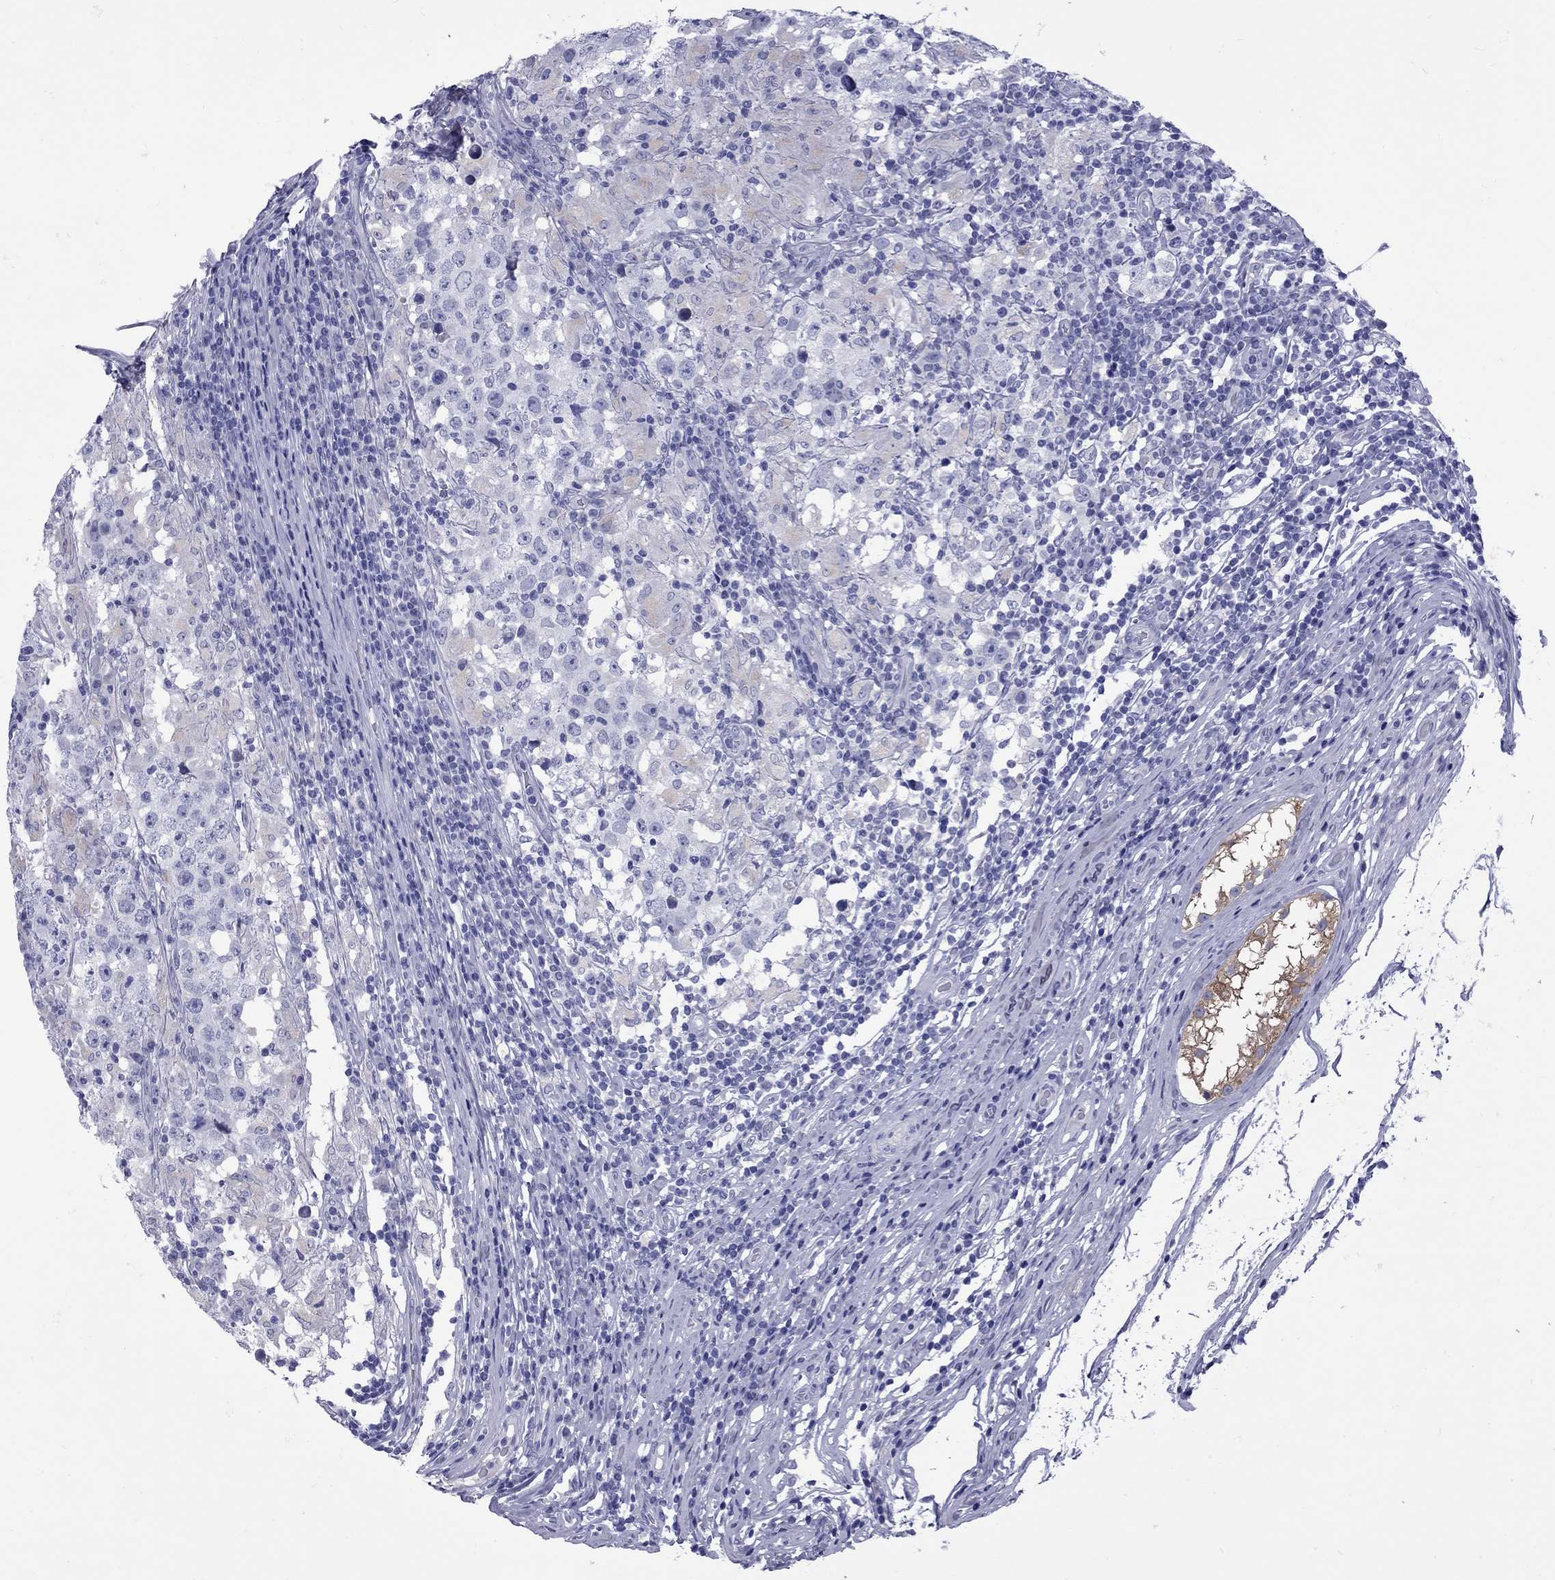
{"staining": {"intensity": "negative", "quantity": "none", "location": "none"}, "tissue": "testis cancer", "cell_type": "Tumor cells", "image_type": "cancer", "snomed": [{"axis": "morphology", "description": "Seminoma, NOS"}, {"axis": "morphology", "description": "Carcinoma, Embryonal, NOS"}, {"axis": "topography", "description": "Testis"}], "caption": "DAB (3,3'-diaminobenzidine) immunohistochemical staining of testis cancer displays no significant expression in tumor cells. The staining was performed using DAB (3,3'-diaminobenzidine) to visualize the protein expression in brown, while the nuclei were stained in blue with hematoxylin (Magnification: 20x).", "gene": "EPPIN", "patient": {"sex": "male", "age": 41}}